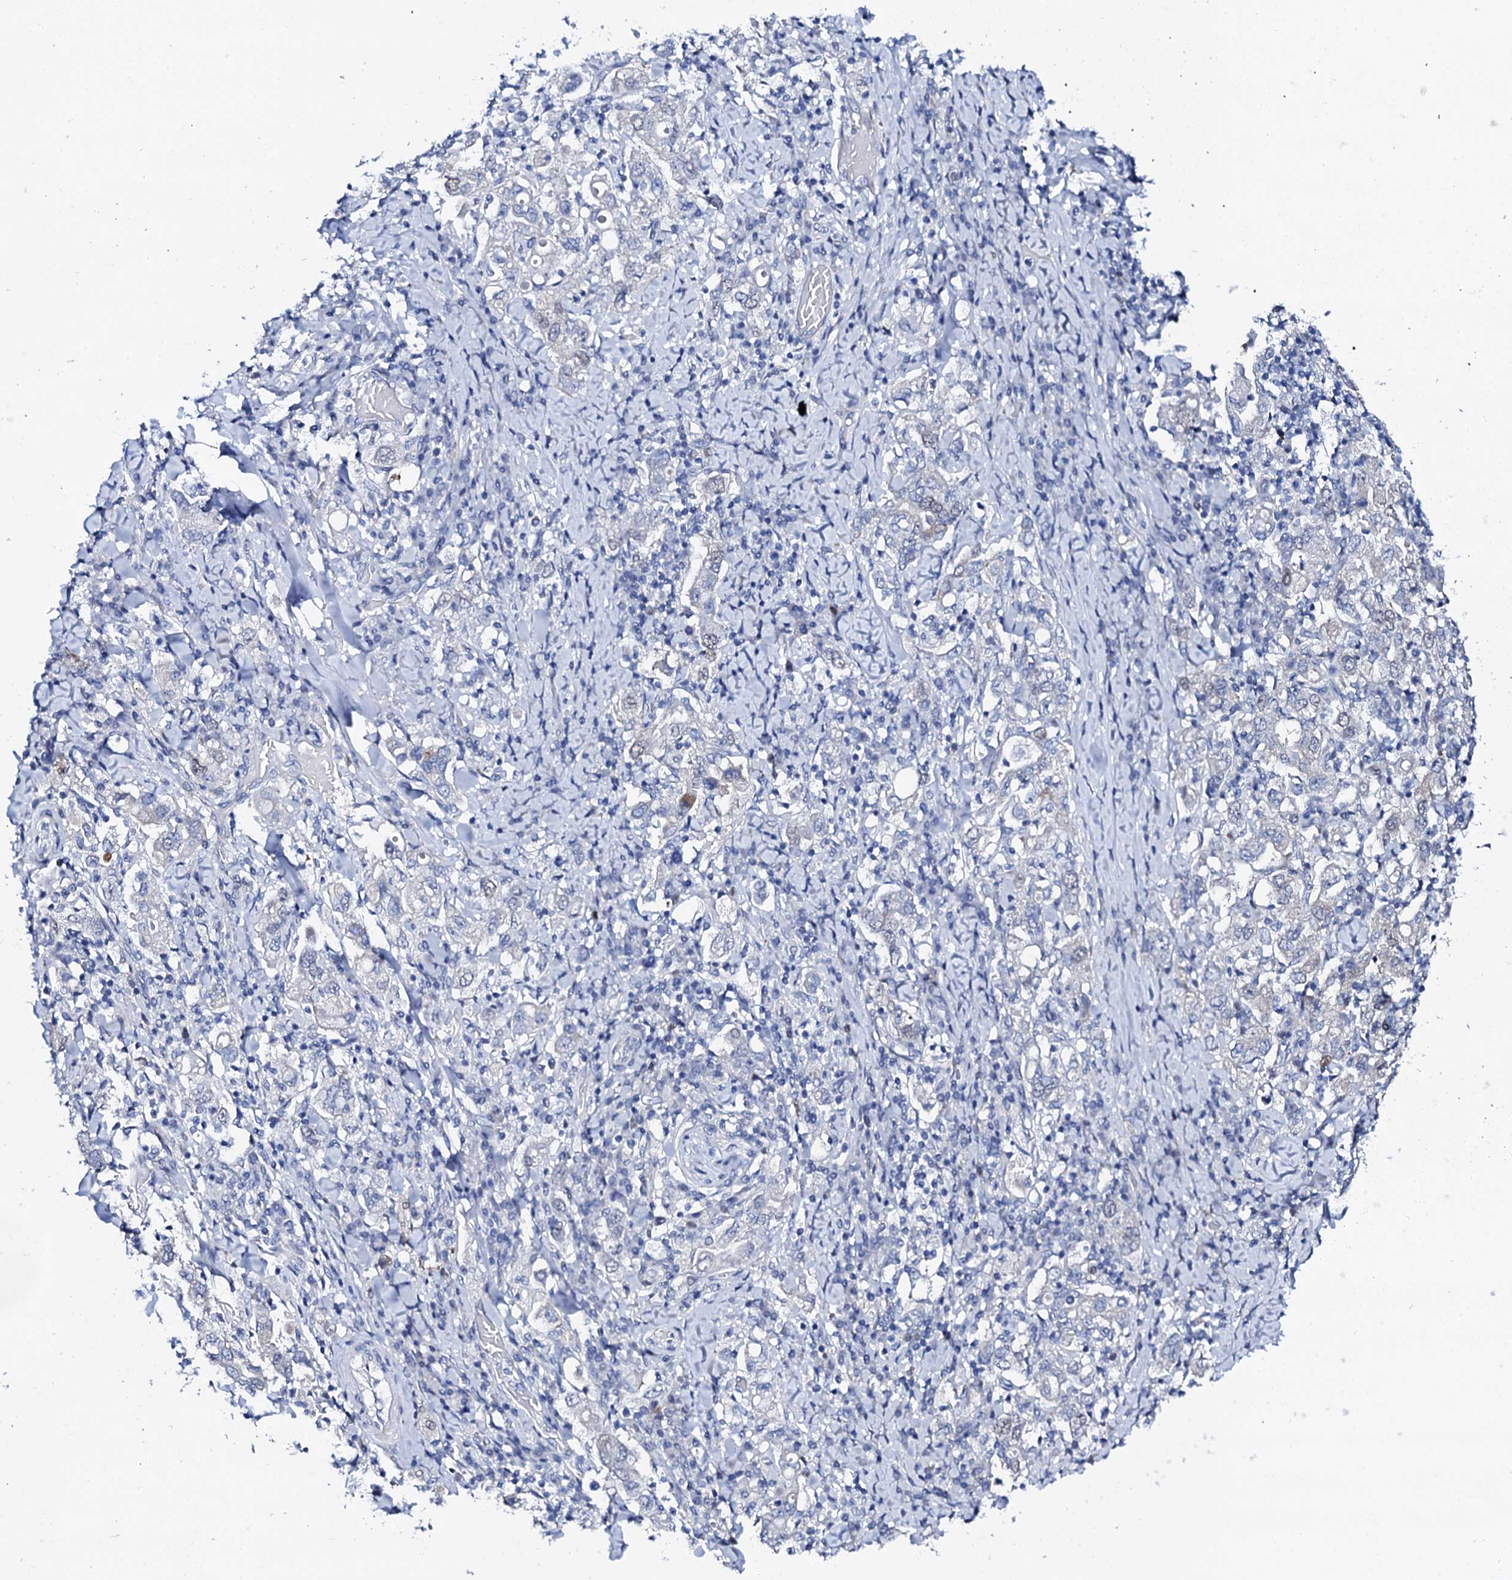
{"staining": {"intensity": "negative", "quantity": "none", "location": "none"}, "tissue": "stomach cancer", "cell_type": "Tumor cells", "image_type": "cancer", "snomed": [{"axis": "morphology", "description": "Adenocarcinoma, NOS"}, {"axis": "topography", "description": "Stomach, upper"}], "caption": "The IHC photomicrograph has no significant positivity in tumor cells of adenocarcinoma (stomach) tissue.", "gene": "NUDT13", "patient": {"sex": "male", "age": 62}}